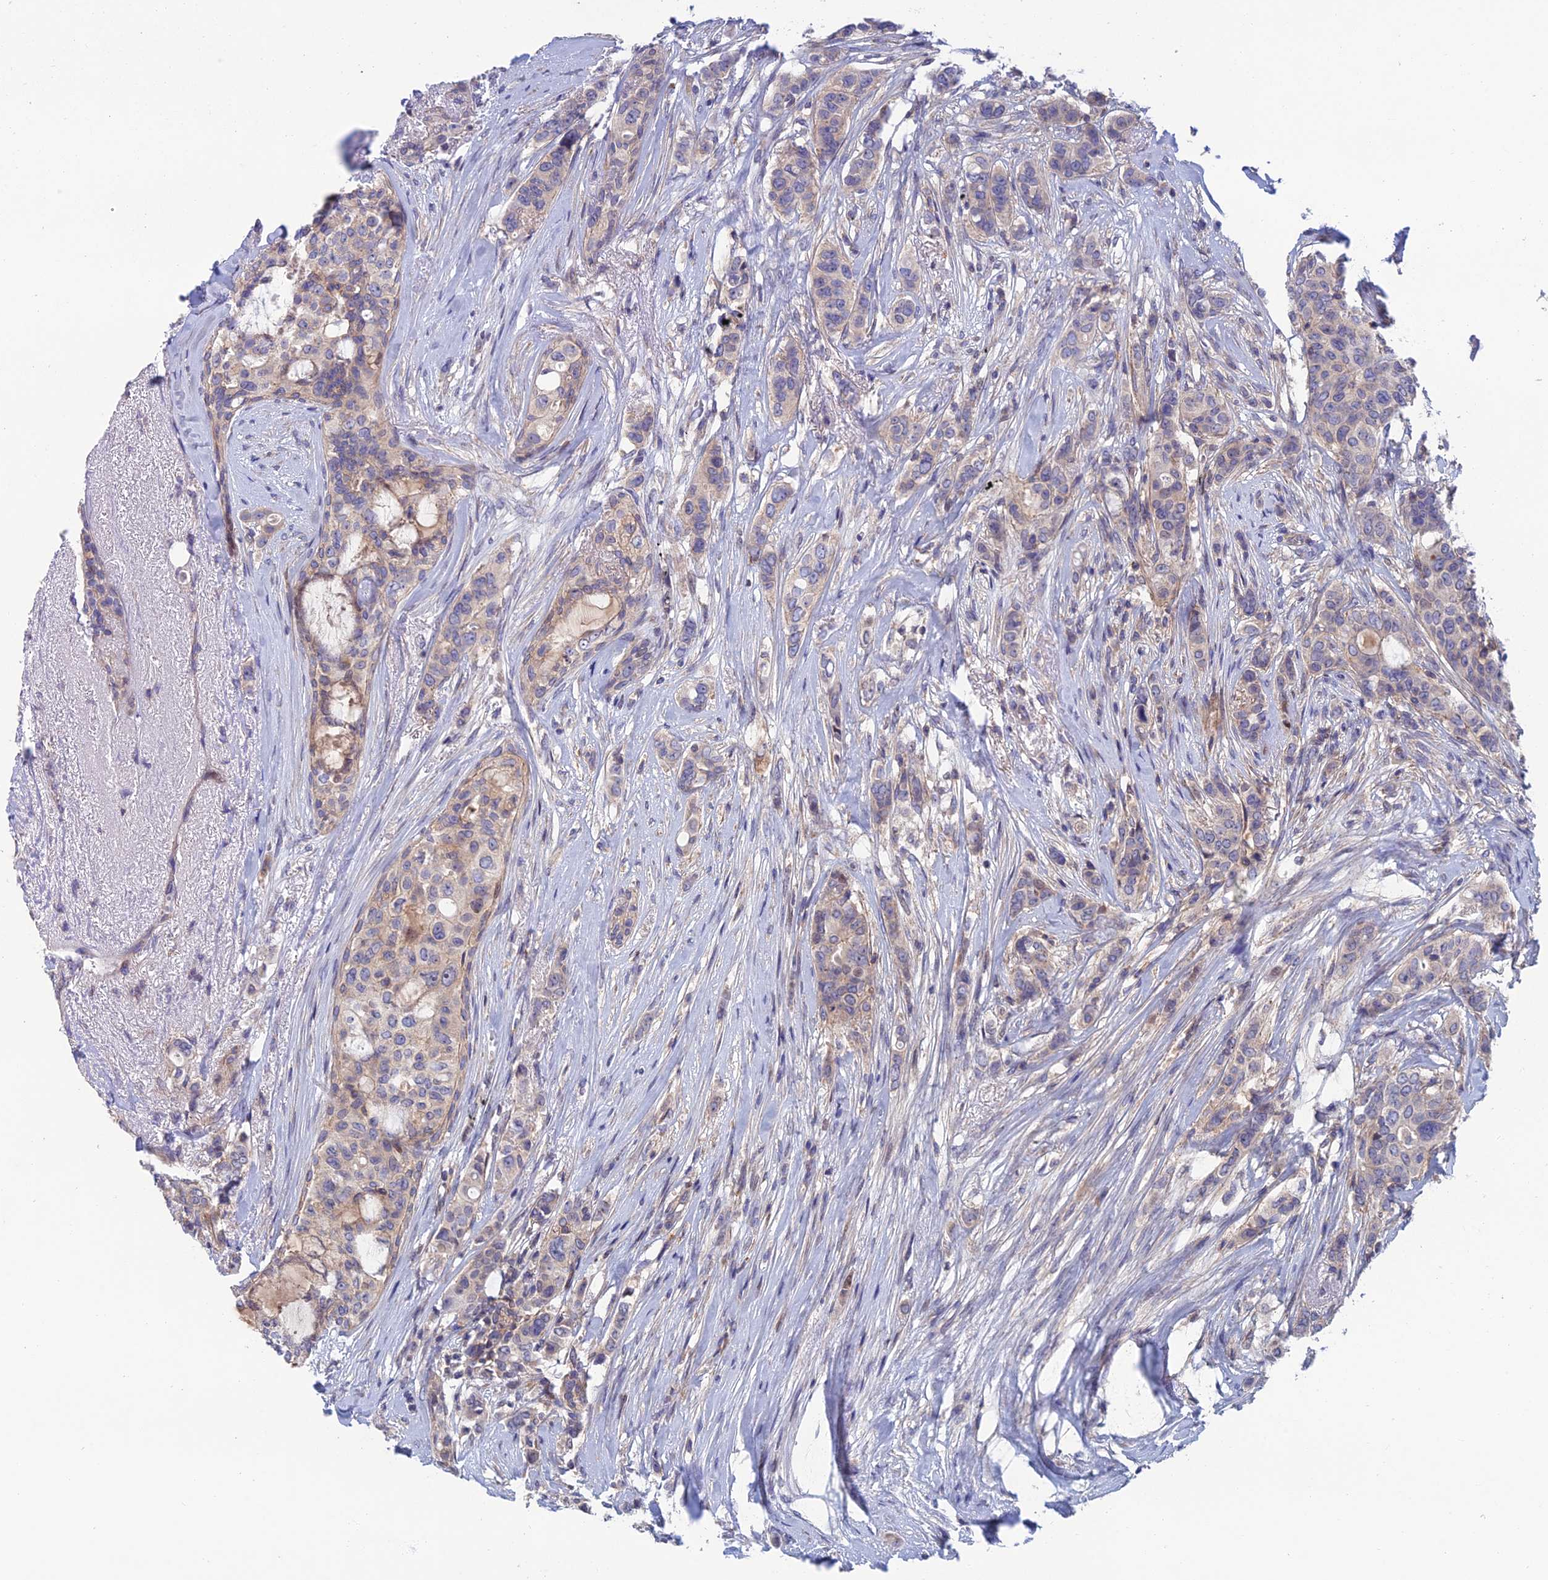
{"staining": {"intensity": "weak", "quantity": "<25%", "location": "cytoplasmic/membranous"}, "tissue": "breast cancer", "cell_type": "Tumor cells", "image_type": "cancer", "snomed": [{"axis": "morphology", "description": "Lobular carcinoma"}, {"axis": "topography", "description": "Breast"}], "caption": "IHC of lobular carcinoma (breast) displays no expression in tumor cells.", "gene": "USP37", "patient": {"sex": "female", "age": 51}}